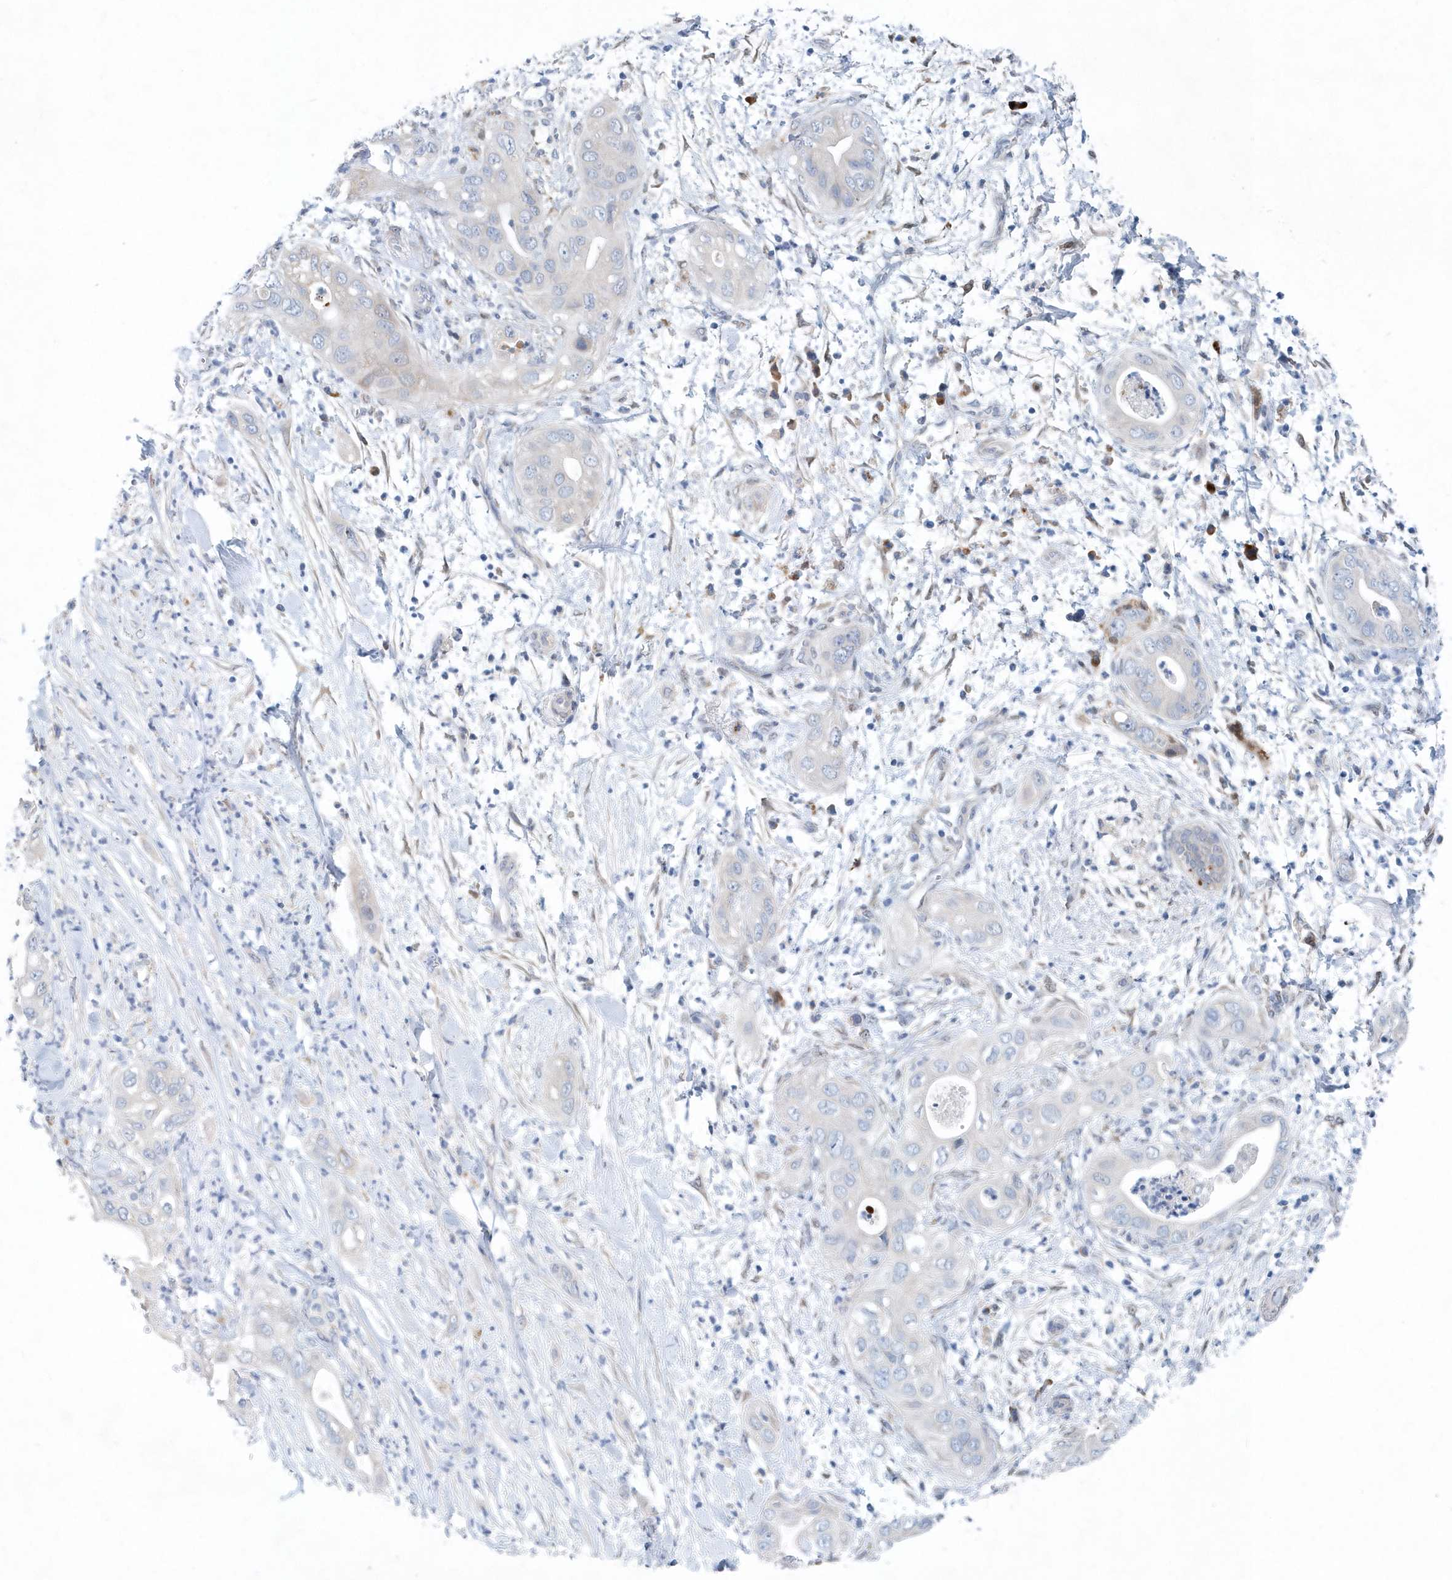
{"staining": {"intensity": "negative", "quantity": "none", "location": "none"}, "tissue": "pancreatic cancer", "cell_type": "Tumor cells", "image_type": "cancer", "snomed": [{"axis": "morphology", "description": "Adenocarcinoma, NOS"}, {"axis": "topography", "description": "Pancreas"}], "caption": "Human pancreatic adenocarcinoma stained for a protein using IHC shows no staining in tumor cells.", "gene": "PFN2", "patient": {"sex": "female", "age": 78}}